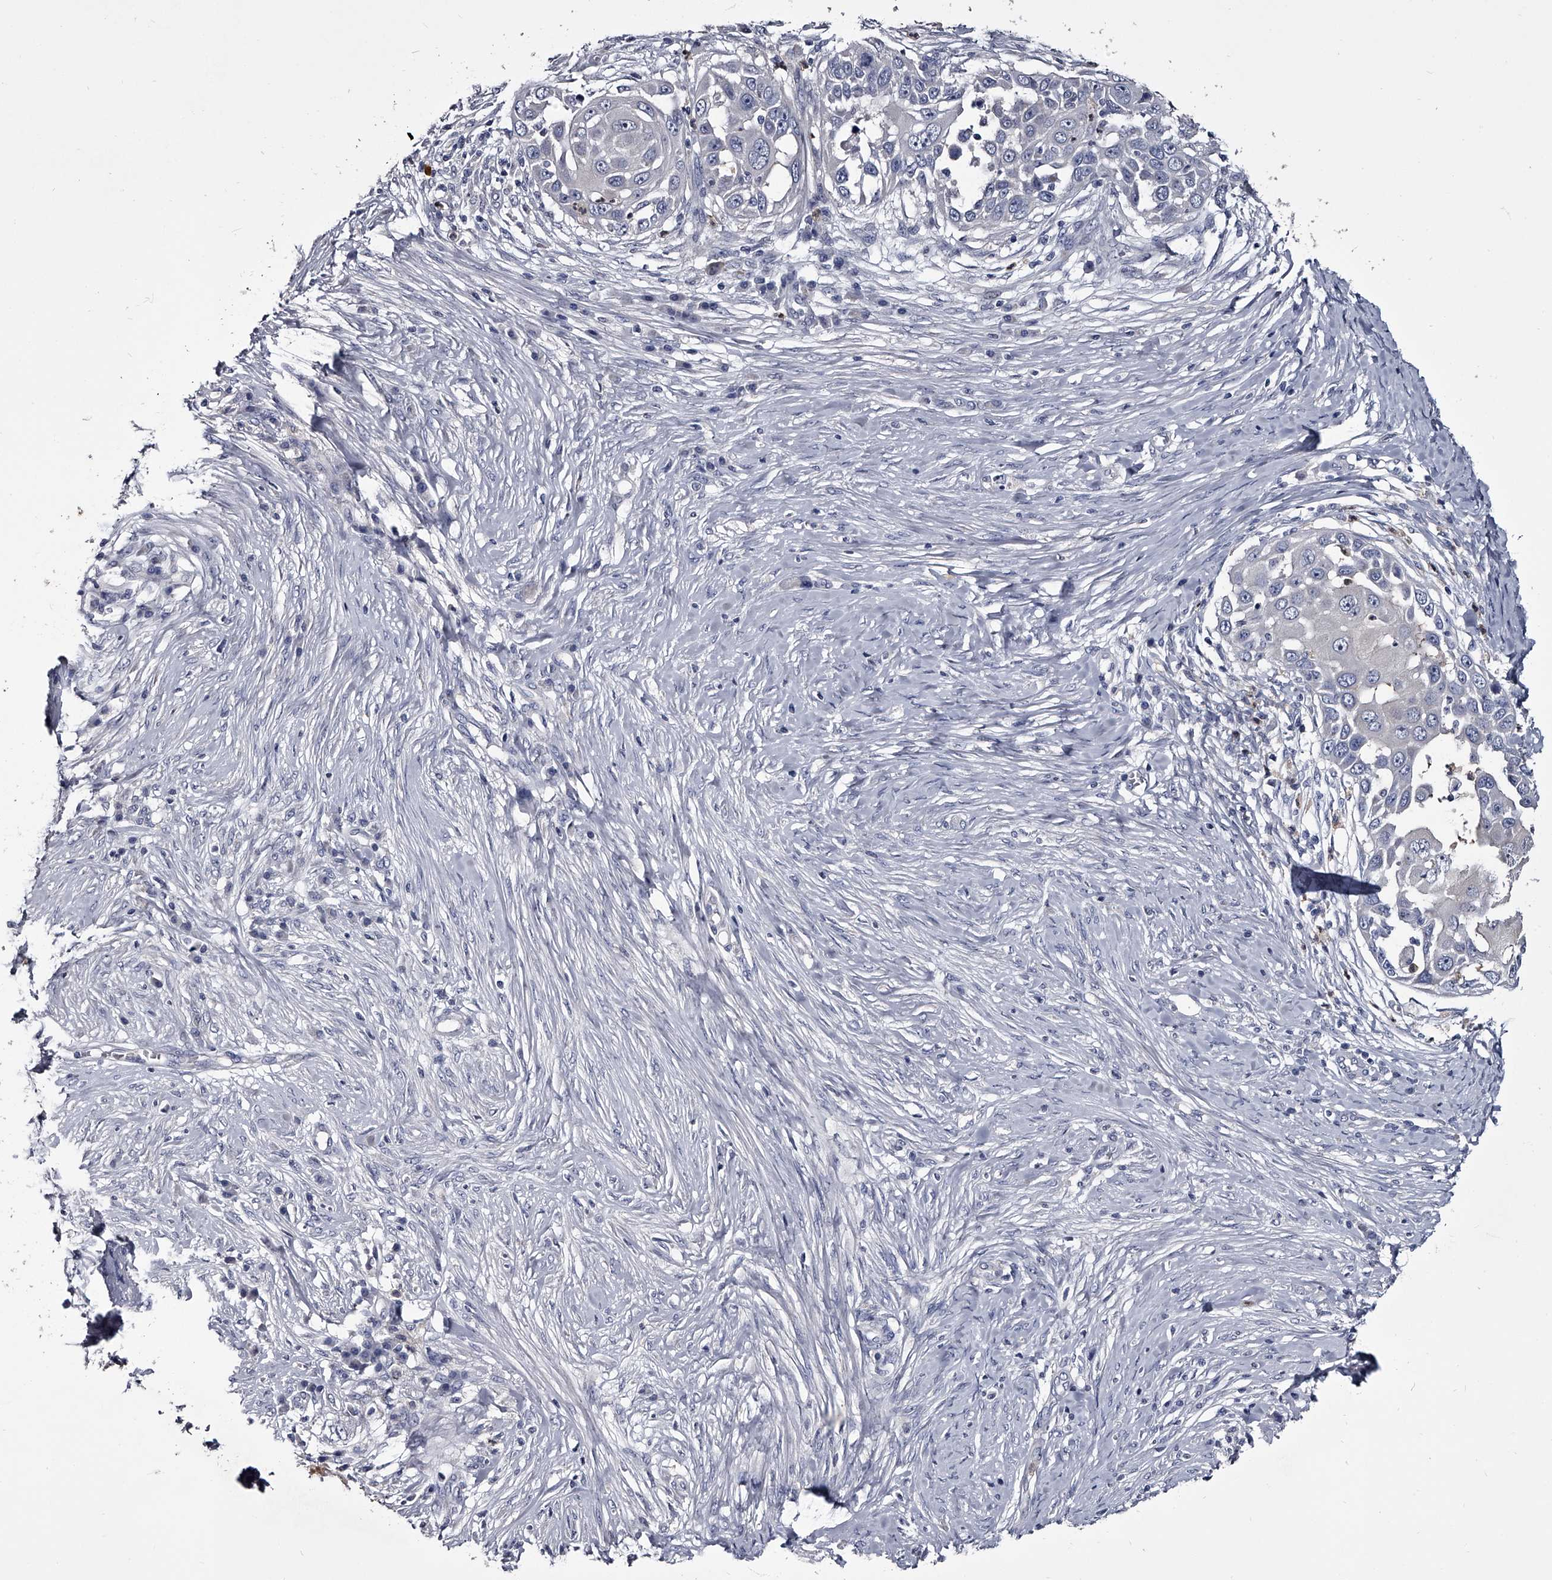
{"staining": {"intensity": "negative", "quantity": "none", "location": "none"}, "tissue": "skin cancer", "cell_type": "Tumor cells", "image_type": "cancer", "snomed": [{"axis": "morphology", "description": "Squamous cell carcinoma, NOS"}, {"axis": "topography", "description": "Skin"}], "caption": "High power microscopy image of an immunohistochemistry image of skin cancer (squamous cell carcinoma), revealing no significant staining in tumor cells.", "gene": "GAPVD1", "patient": {"sex": "female", "age": 44}}